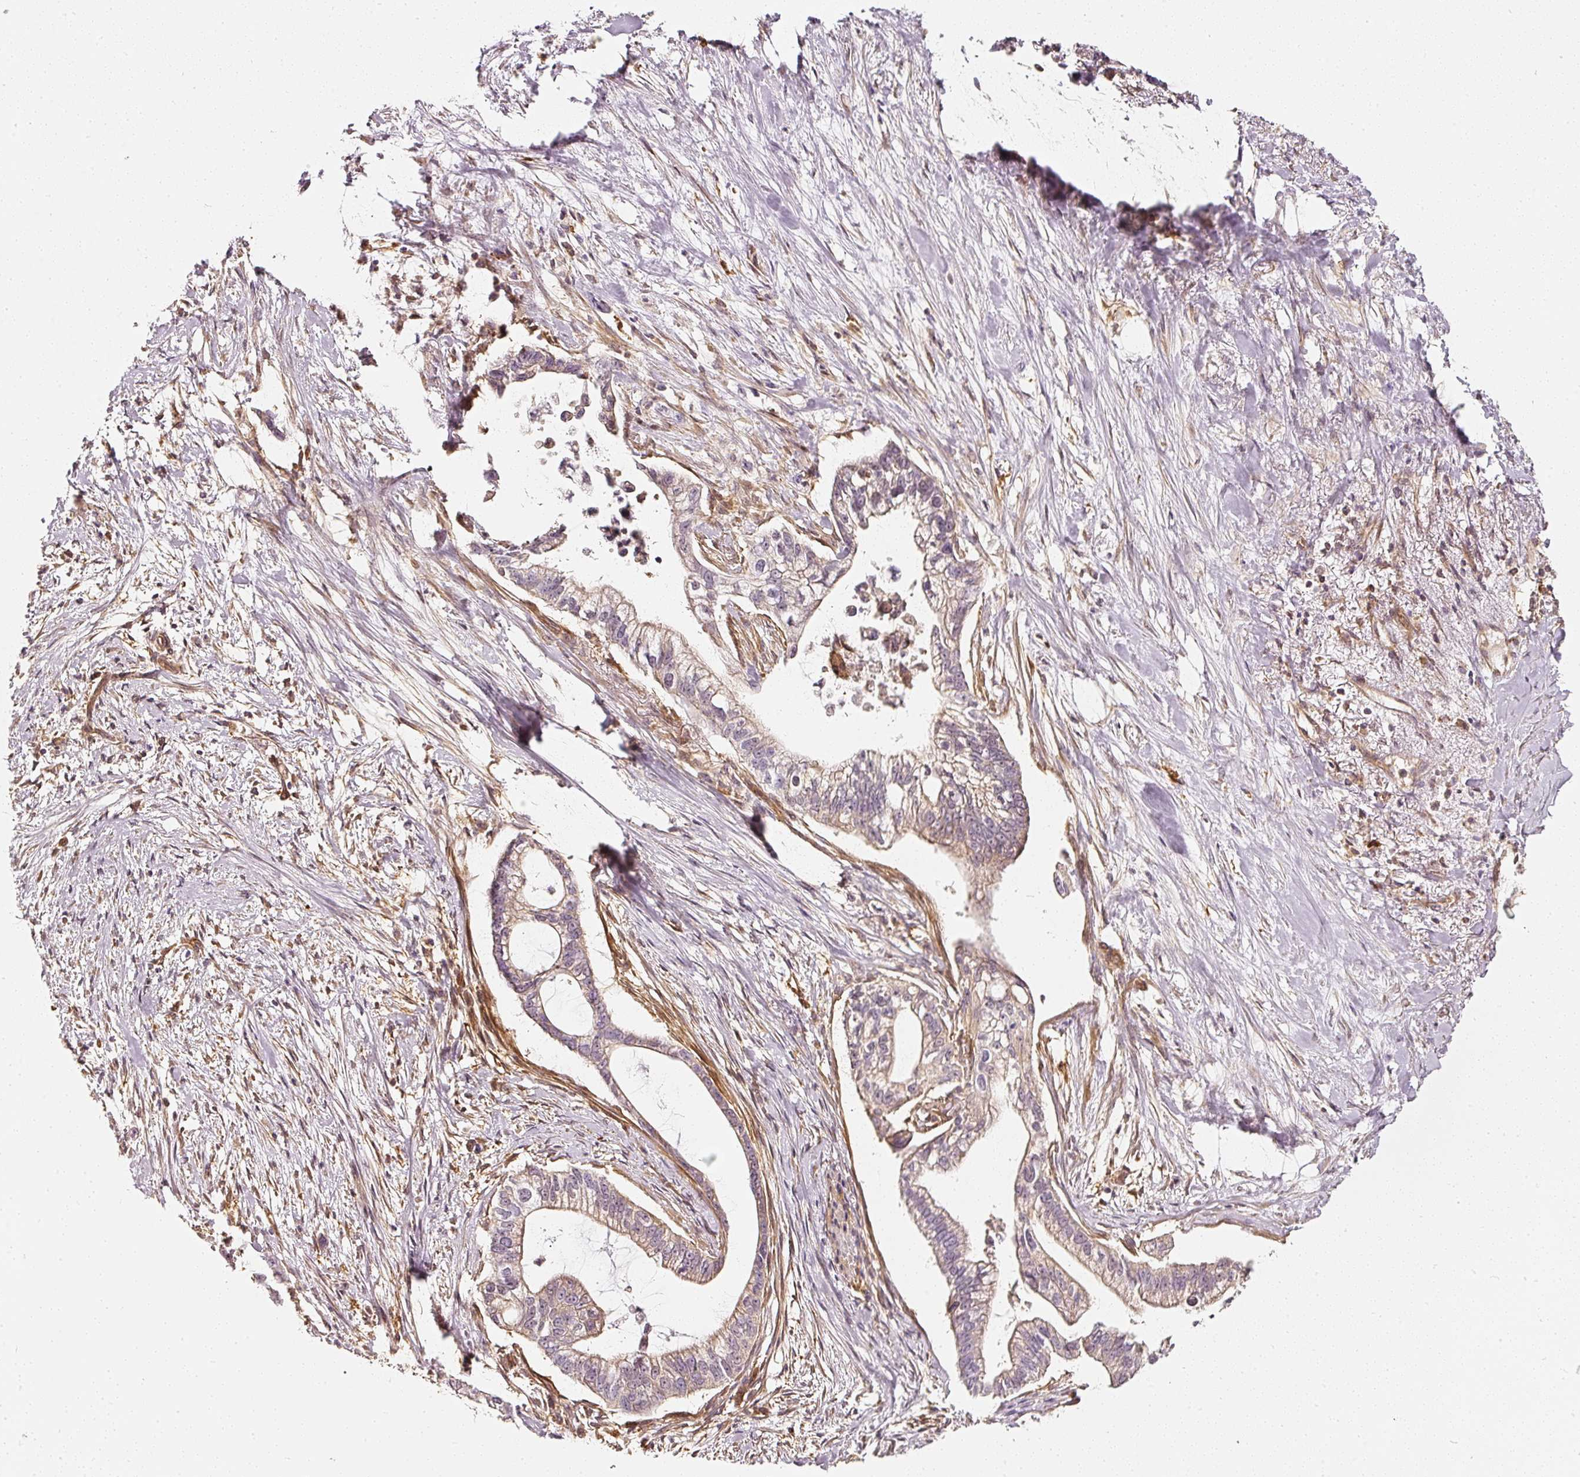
{"staining": {"intensity": "moderate", "quantity": "25%-75%", "location": "cytoplasmic/membranous"}, "tissue": "pancreatic cancer", "cell_type": "Tumor cells", "image_type": "cancer", "snomed": [{"axis": "morphology", "description": "Adenocarcinoma, NOS"}, {"axis": "topography", "description": "Pancreas"}], "caption": "A brown stain labels moderate cytoplasmic/membranous positivity of a protein in human pancreatic cancer tumor cells.", "gene": "ASMTL", "patient": {"sex": "male", "age": 70}}